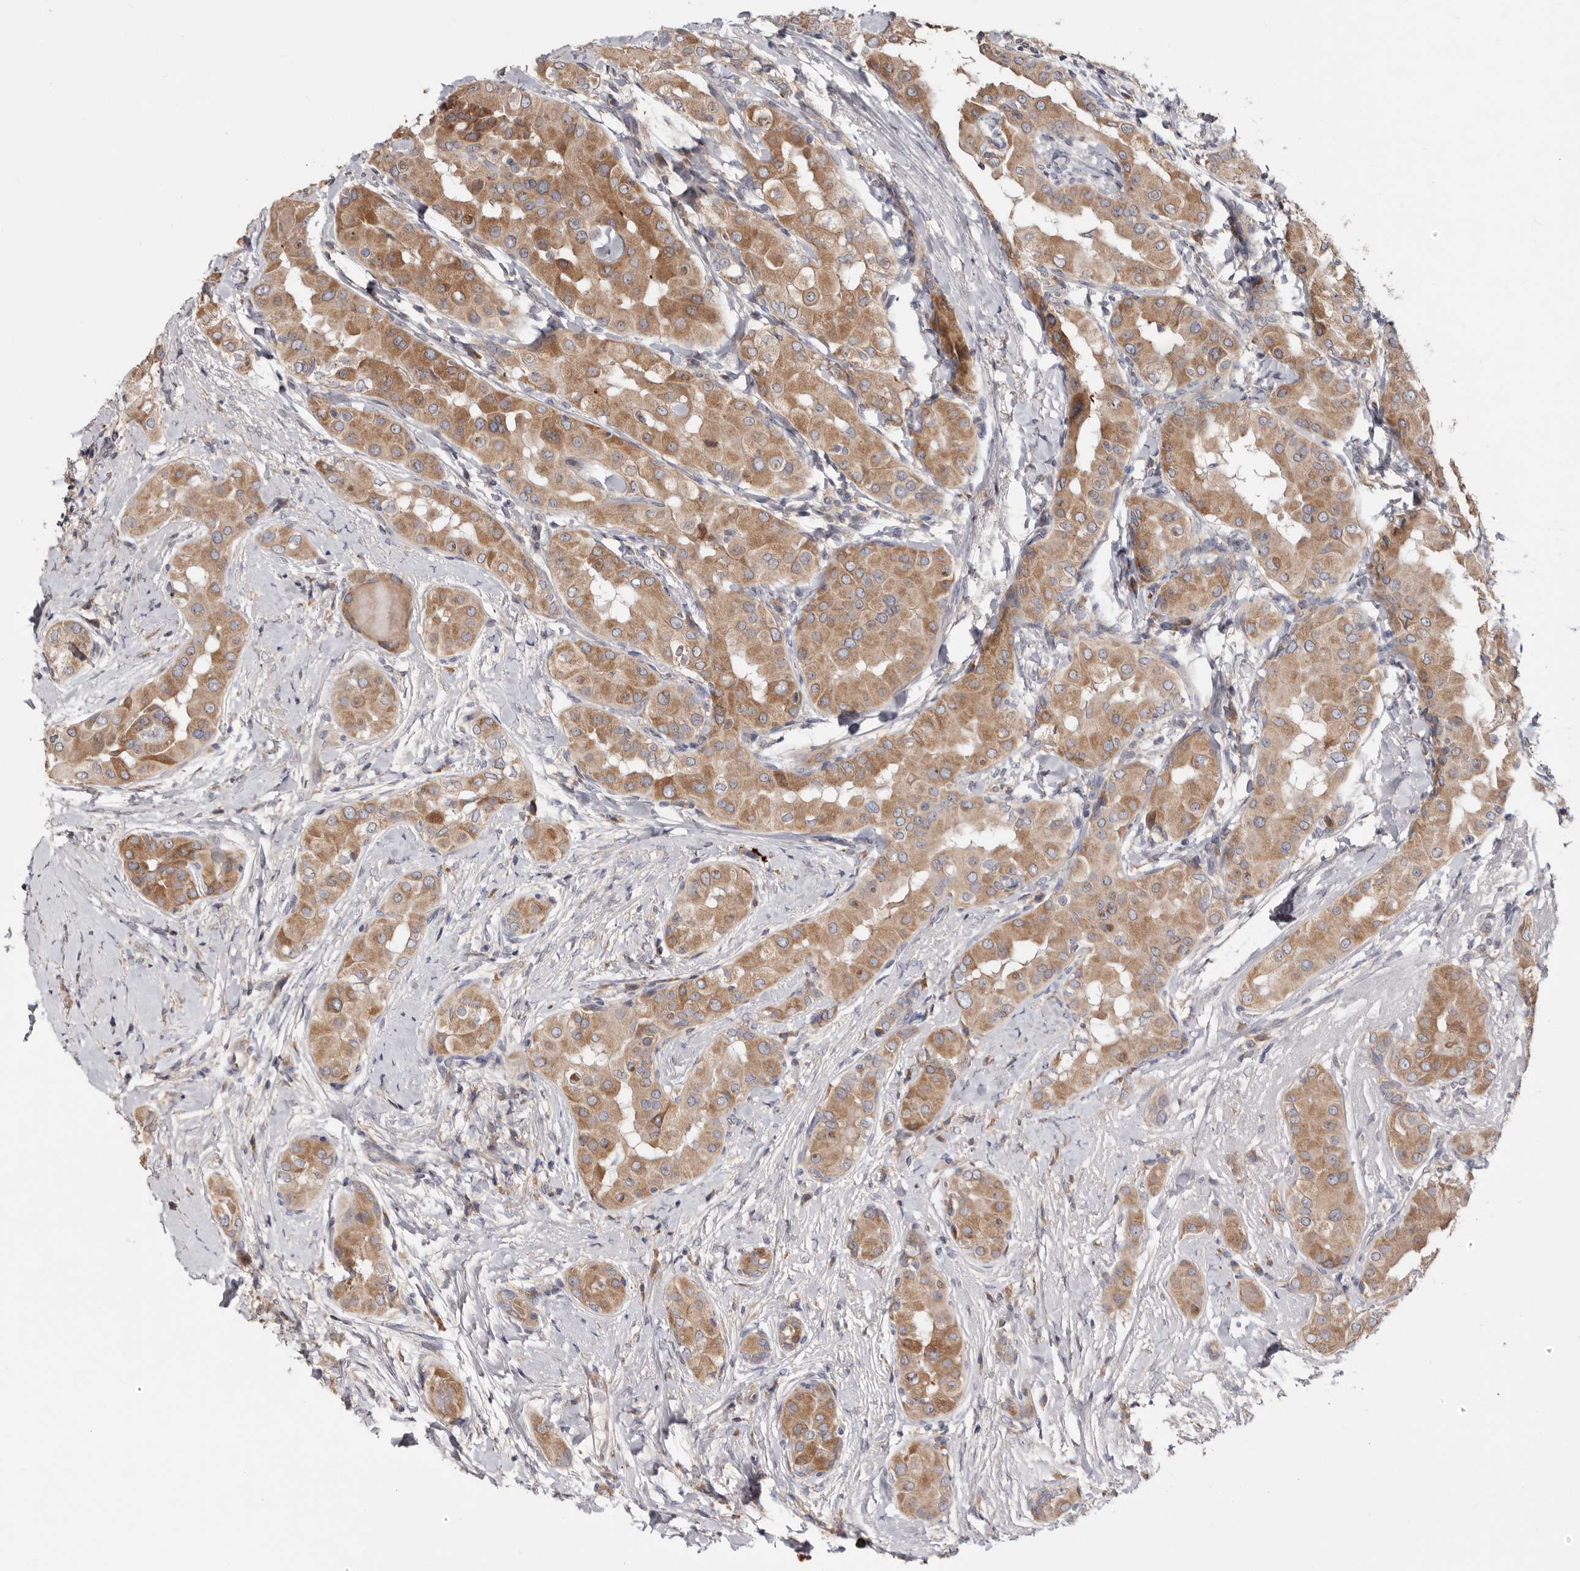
{"staining": {"intensity": "moderate", "quantity": ">75%", "location": "cytoplasmic/membranous"}, "tissue": "thyroid cancer", "cell_type": "Tumor cells", "image_type": "cancer", "snomed": [{"axis": "morphology", "description": "Papillary adenocarcinoma, NOS"}, {"axis": "topography", "description": "Thyroid gland"}], "caption": "DAB immunohistochemical staining of thyroid cancer displays moderate cytoplasmic/membranous protein expression in about >75% of tumor cells.", "gene": "TMUB1", "patient": {"sex": "male", "age": 33}}